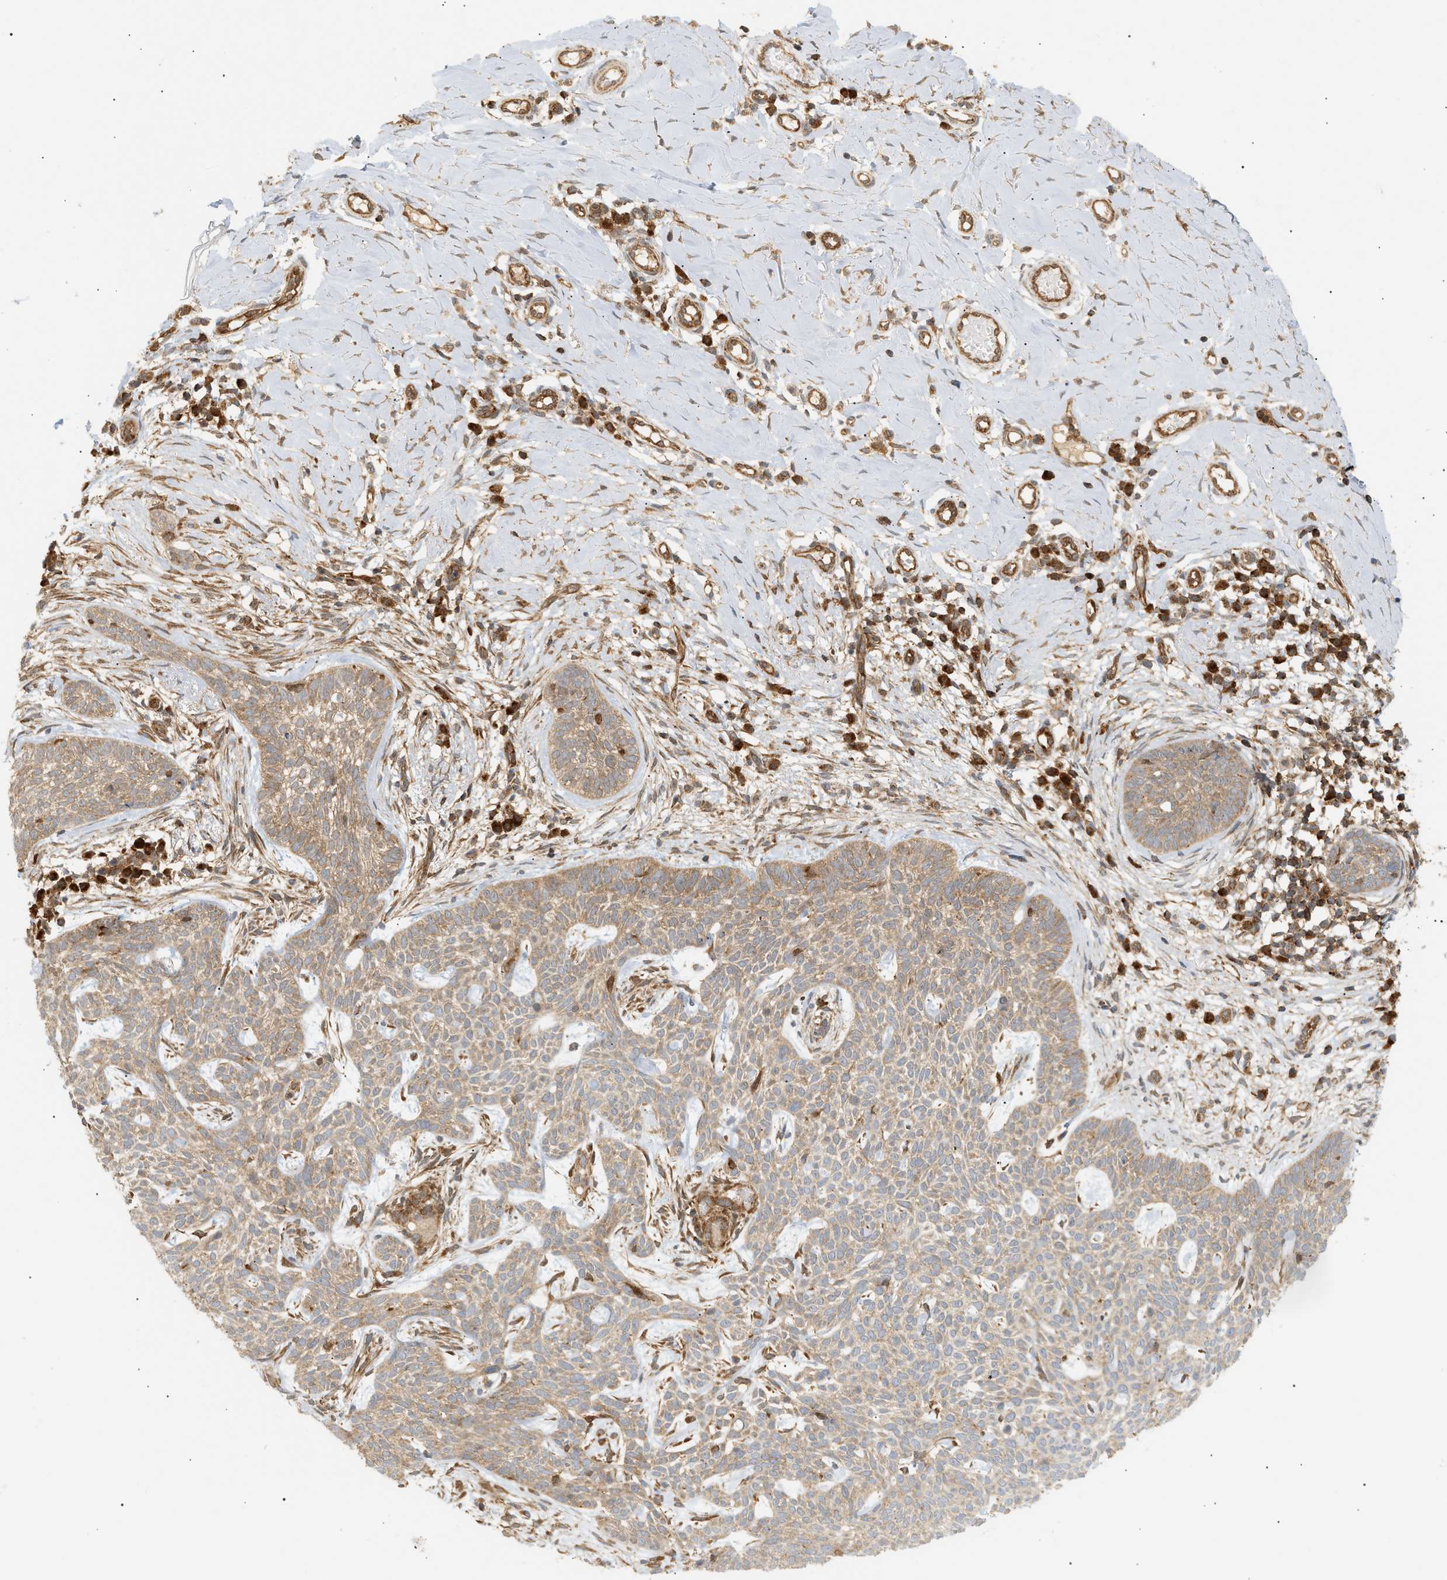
{"staining": {"intensity": "moderate", "quantity": ">75%", "location": "cytoplasmic/membranous"}, "tissue": "skin cancer", "cell_type": "Tumor cells", "image_type": "cancer", "snomed": [{"axis": "morphology", "description": "Basal cell carcinoma"}, {"axis": "topography", "description": "Skin"}], "caption": "Immunohistochemistry (IHC) (DAB) staining of human skin cancer (basal cell carcinoma) shows moderate cytoplasmic/membranous protein staining in approximately >75% of tumor cells.", "gene": "SHC1", "patient": {"sex": "female", "age": 59}}